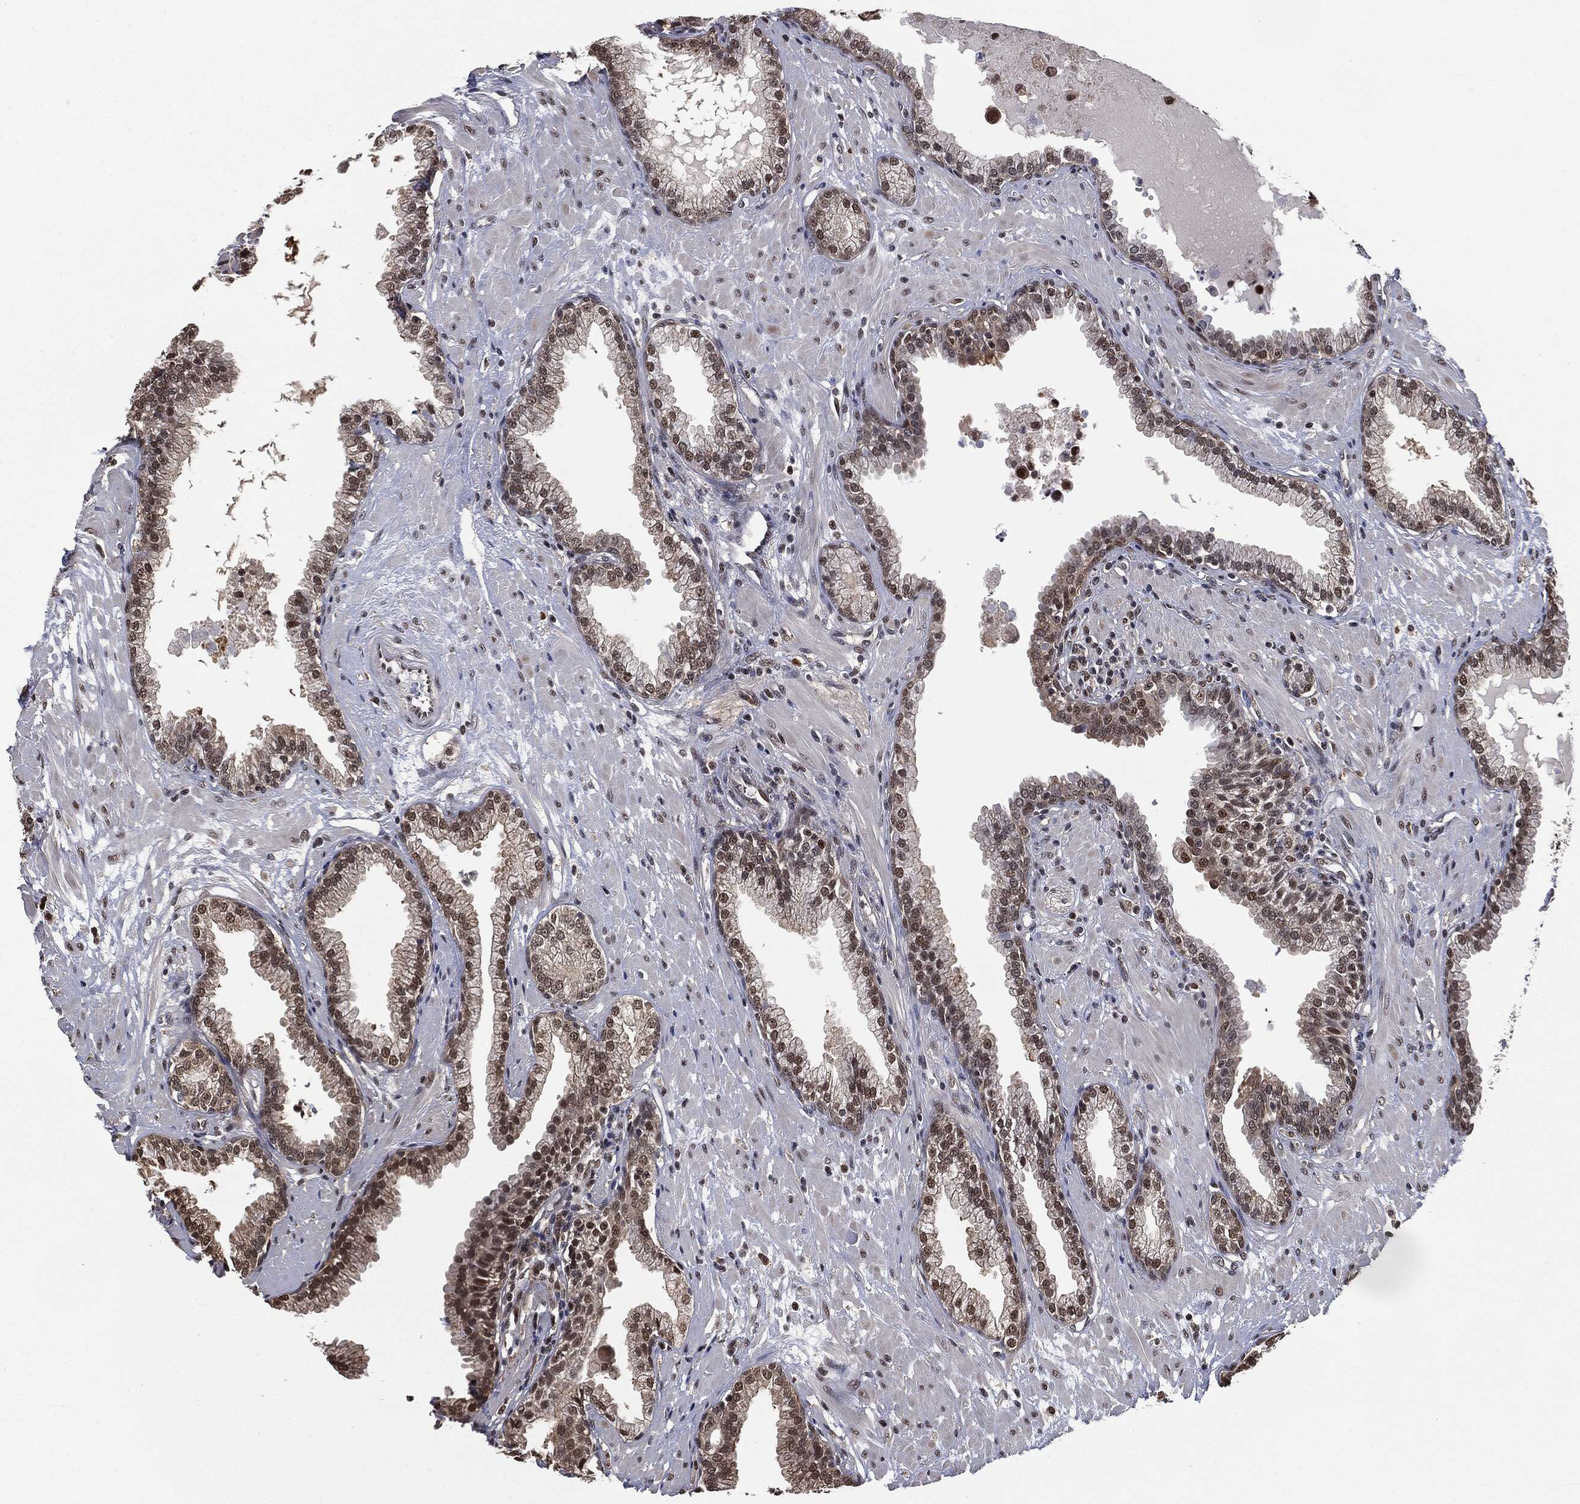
{"staining": {"intensity": "moderate", "quantity": ">75%", "location": "nuclear"}, "tissue": "prostate", "cell_type": "Glandular cells", "image_type": "normal", "snomed": [{"axis": "morphology", "description": "Normal tissue, NOS"}, {"axis": "topography", "description": "Prostate"}], "caption": "The image demonstrates staining of benign prostate, revealing moderate nuclear protein positivity (brown color) within glandular cells.", "gene": "SHLD2", "patient": {"sex": "male", "age": 64}}